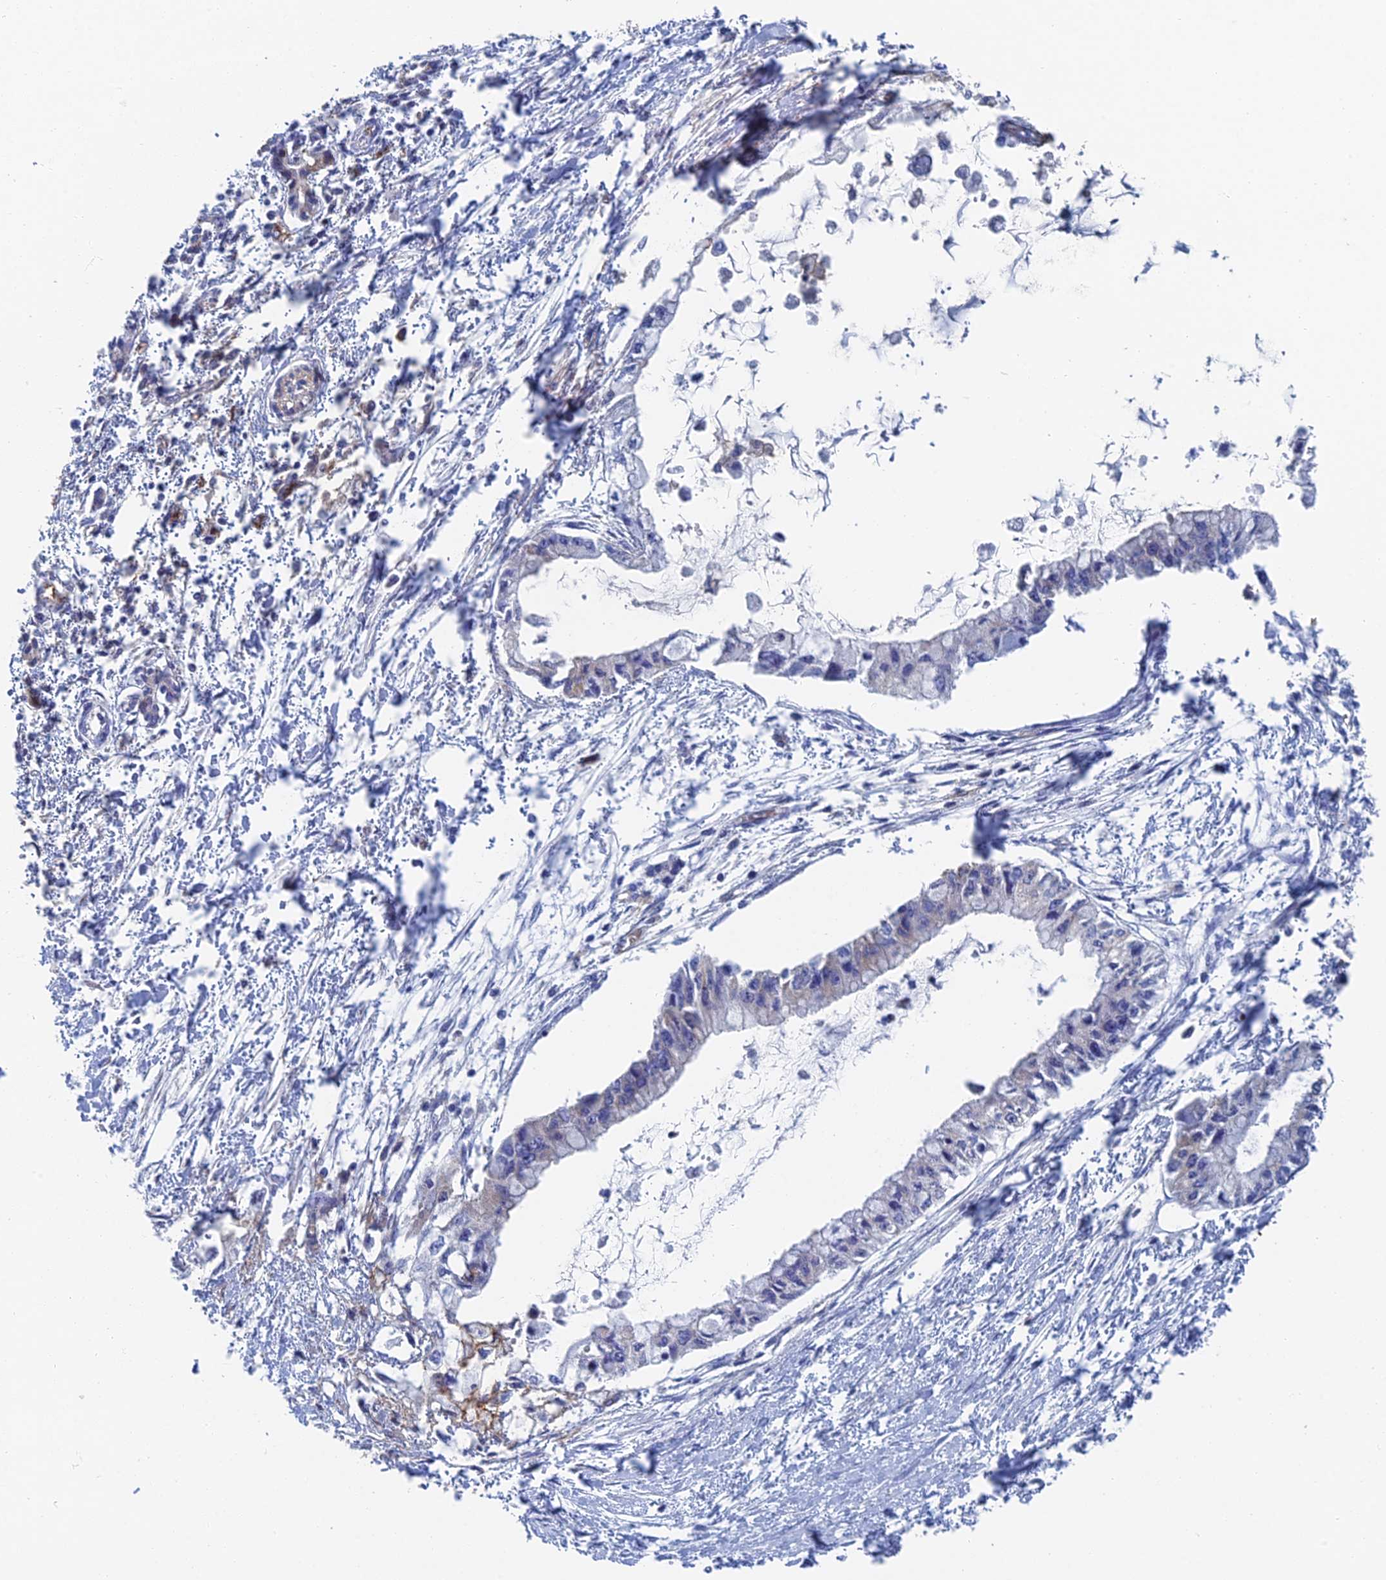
{"staining": {"intensity": "weak", "quantity": "25%-75%", "location": "cytoplasmic/membranous"}, "tissue": "pancreatic cancer", "cell_type": "Tumor cells", "image_type": "cancer", "snomed": [{"axis": "morphology", "description": "Adenocarcinoma, NOS"}, {"axis": "topography", "description": "Pancreas"}], "caption": "About 25%-75% of tumor cells in pancreatic adenocarcinoma demonstrate weak cytoplasmic/membranous protein expression as visualized by brown immunohistochemical staining.", "gene": "SNX11", "patient": {"sex": "male", "age": 48}}